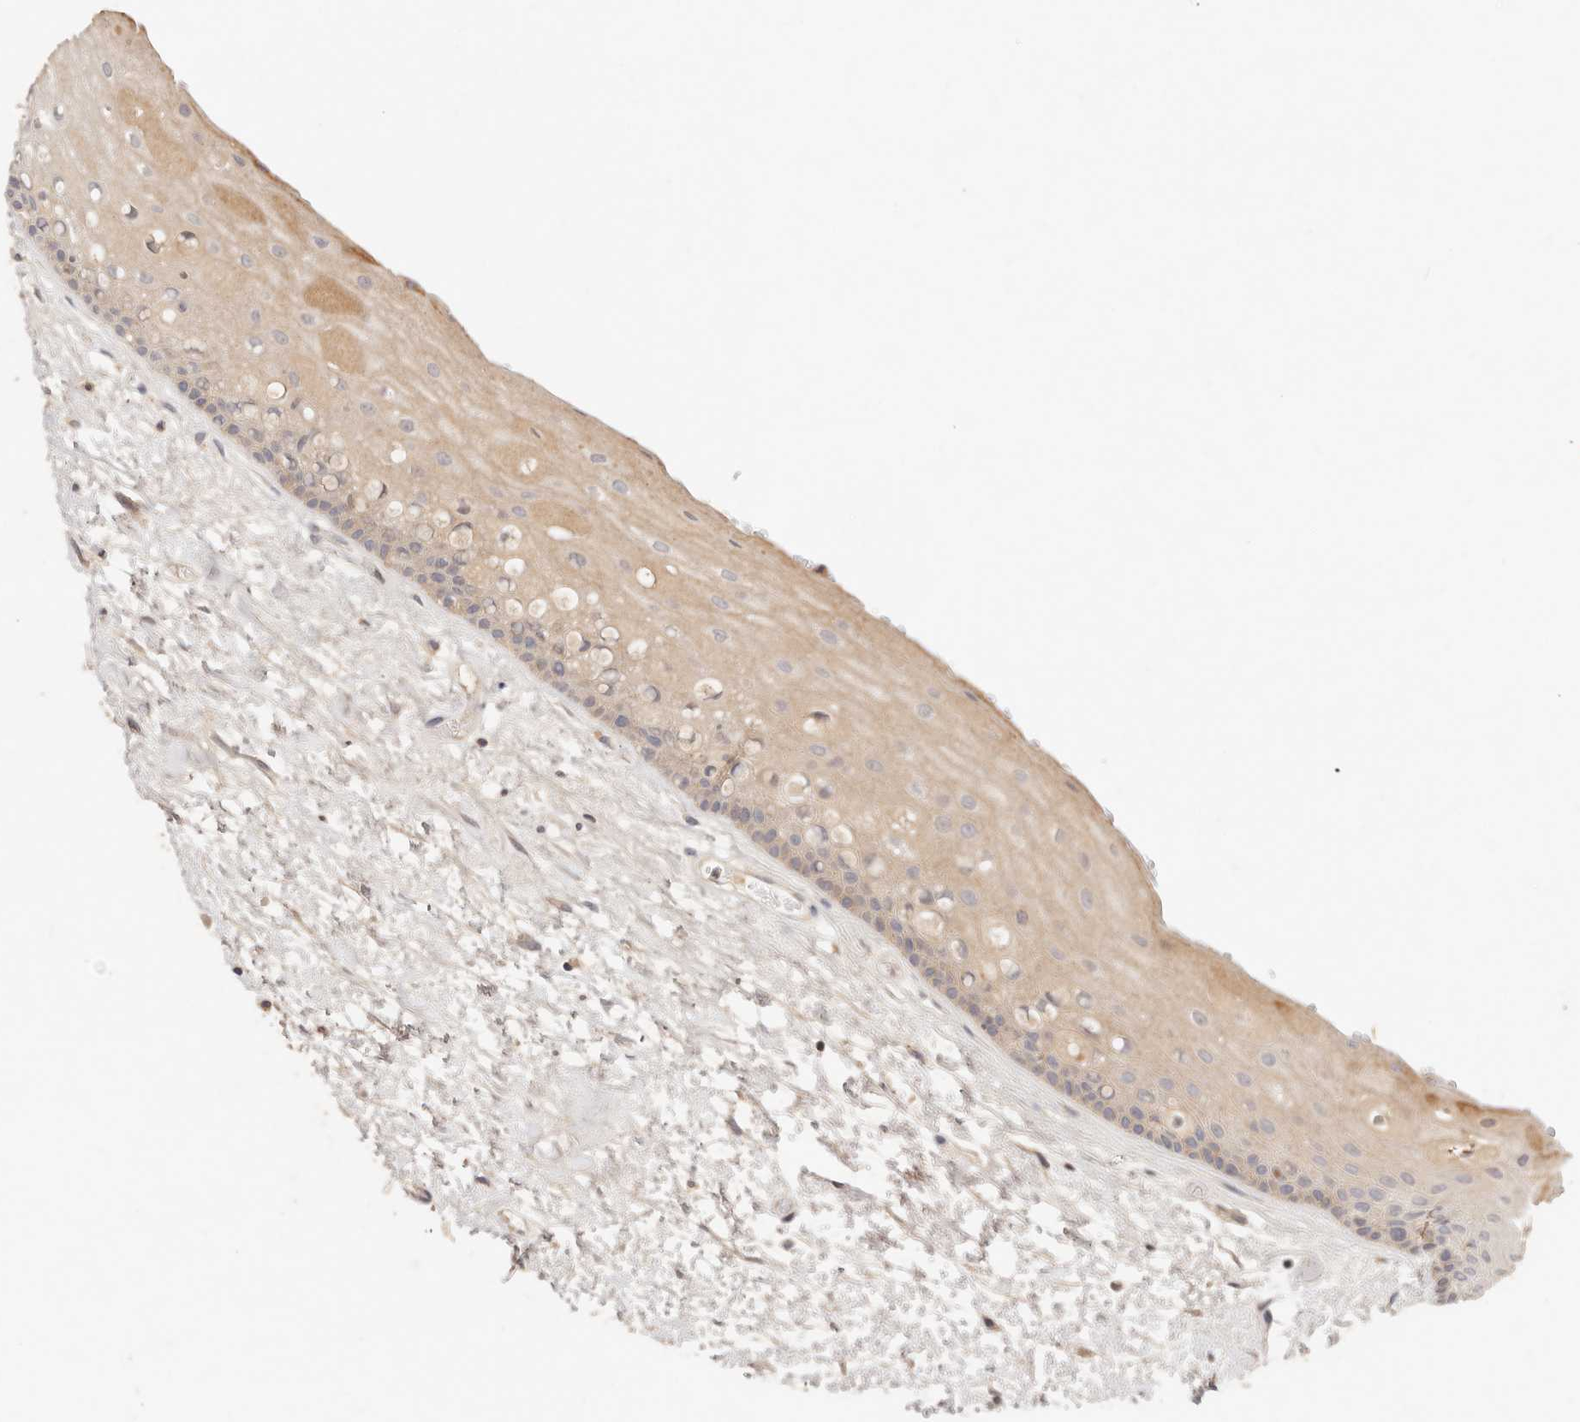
{"staining": {"intensity": "weak", "quantity": "25%-75%", "location": "cytoplasmic/membranous"}, "tissue": "oral mucosa", "cell_type": "Squamous epithelial cells", "image_type": "normal", "snomed": [{"axis": "morphology", "description": "Normal tissue, NOS"}, {"axis": "topography", "description": "Oral tissue"}], "caption": "This is a photomicrograph of immunohistochemistry staining of normal oral mucosa, which shows weak expression in the cytoplasmic/membranous of squamous epithelial cells.", "gene": "CXADR", "patient": {"sex": "female", "age": 76}}